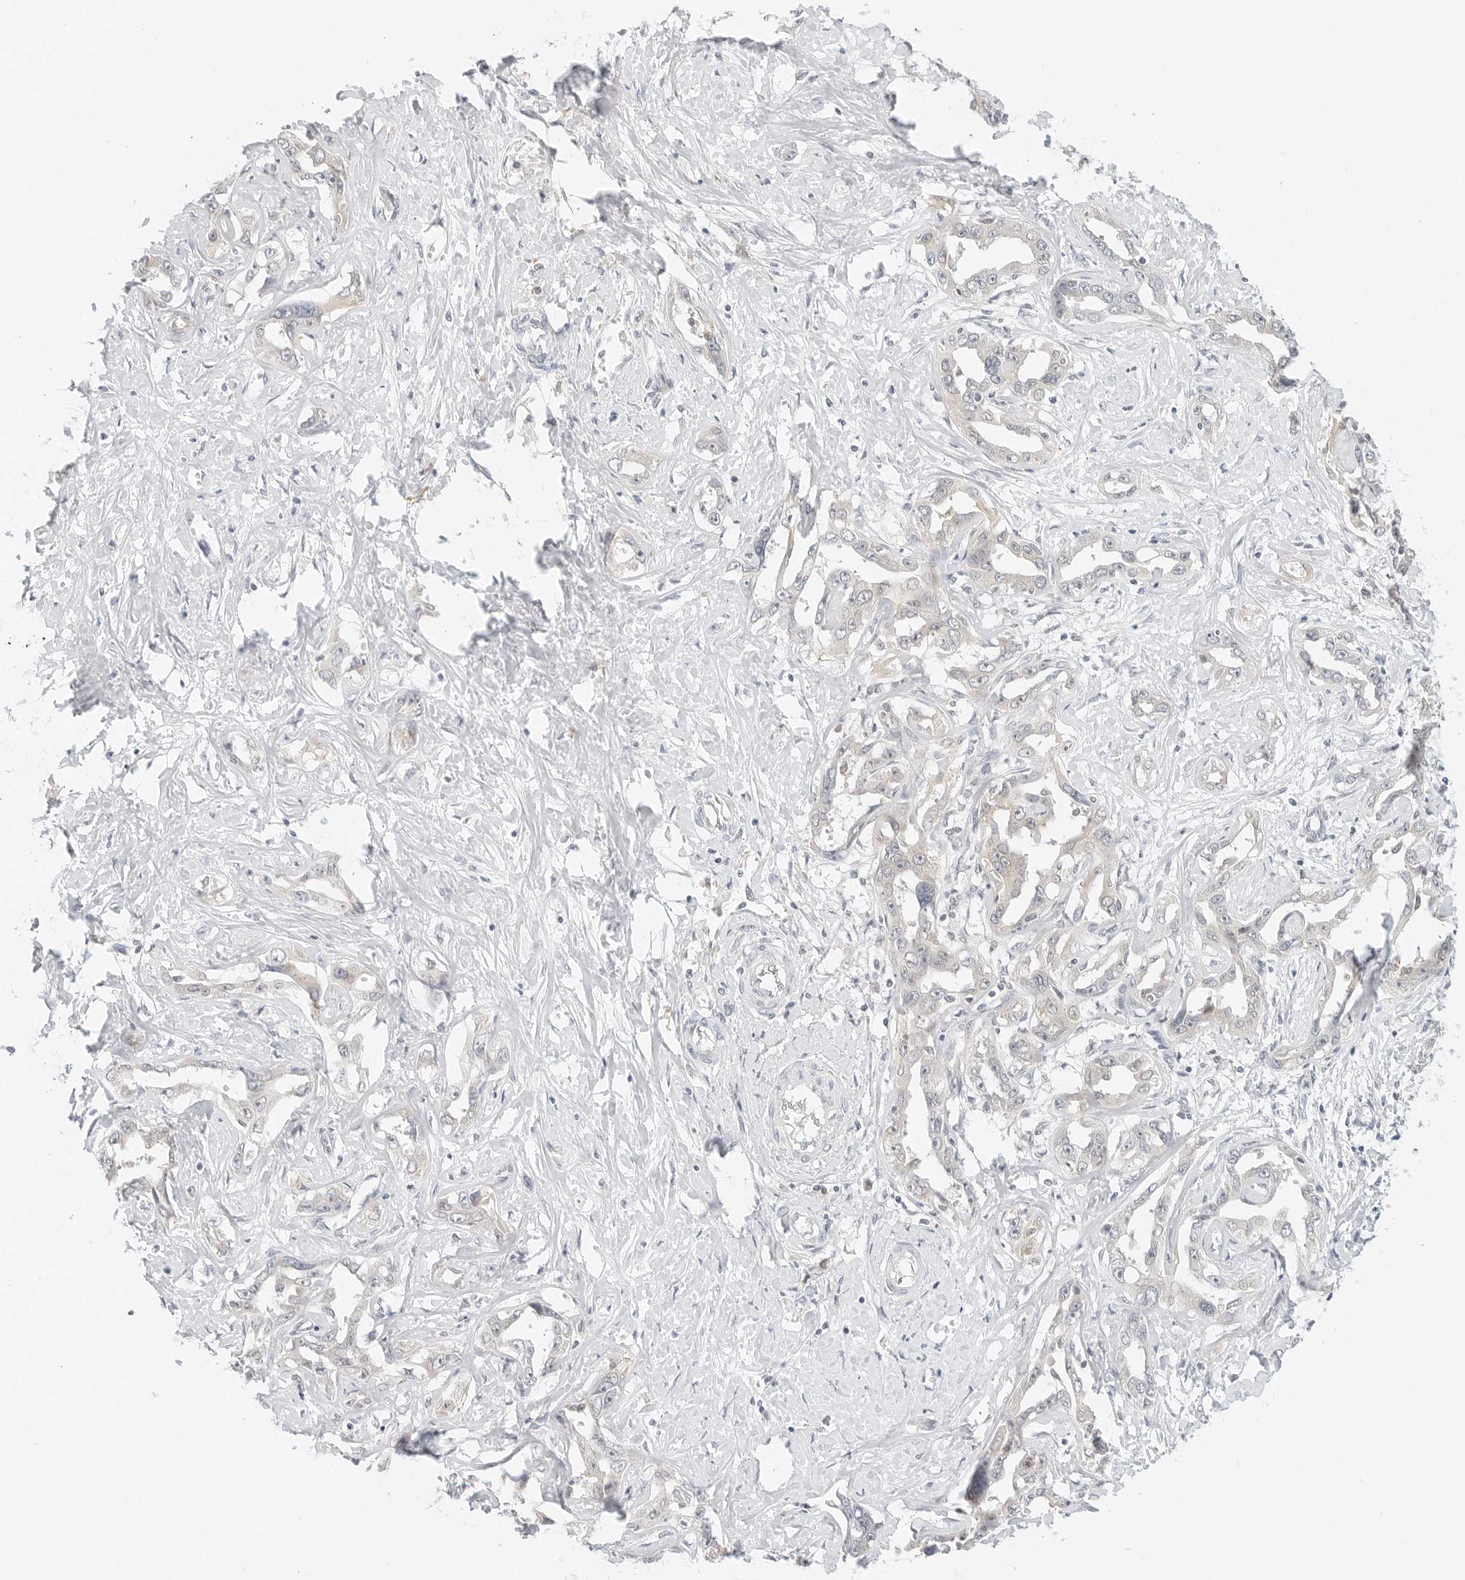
{"staining": {"intensity": "negative", "quantity": "none", "location": "none"}, "tissue": "liver cancer", "cell_type": "Tumor cells", "image_type": "cancer", "snomed": [{"axis": "morphology", "description": "Cholangiocarcinoma"}, {"axis": "topography", "description": "Liver"}], "caption": "Immunohistochemistry image of neoplastic tissue: liver cholangiocarcinoma stained with DAB (3,3'-diaminobenzidine) exhibits no significant protein positivity in tumor cells.", "gene": "NEO1", "patient": {"sex": "male", "age": 59}}